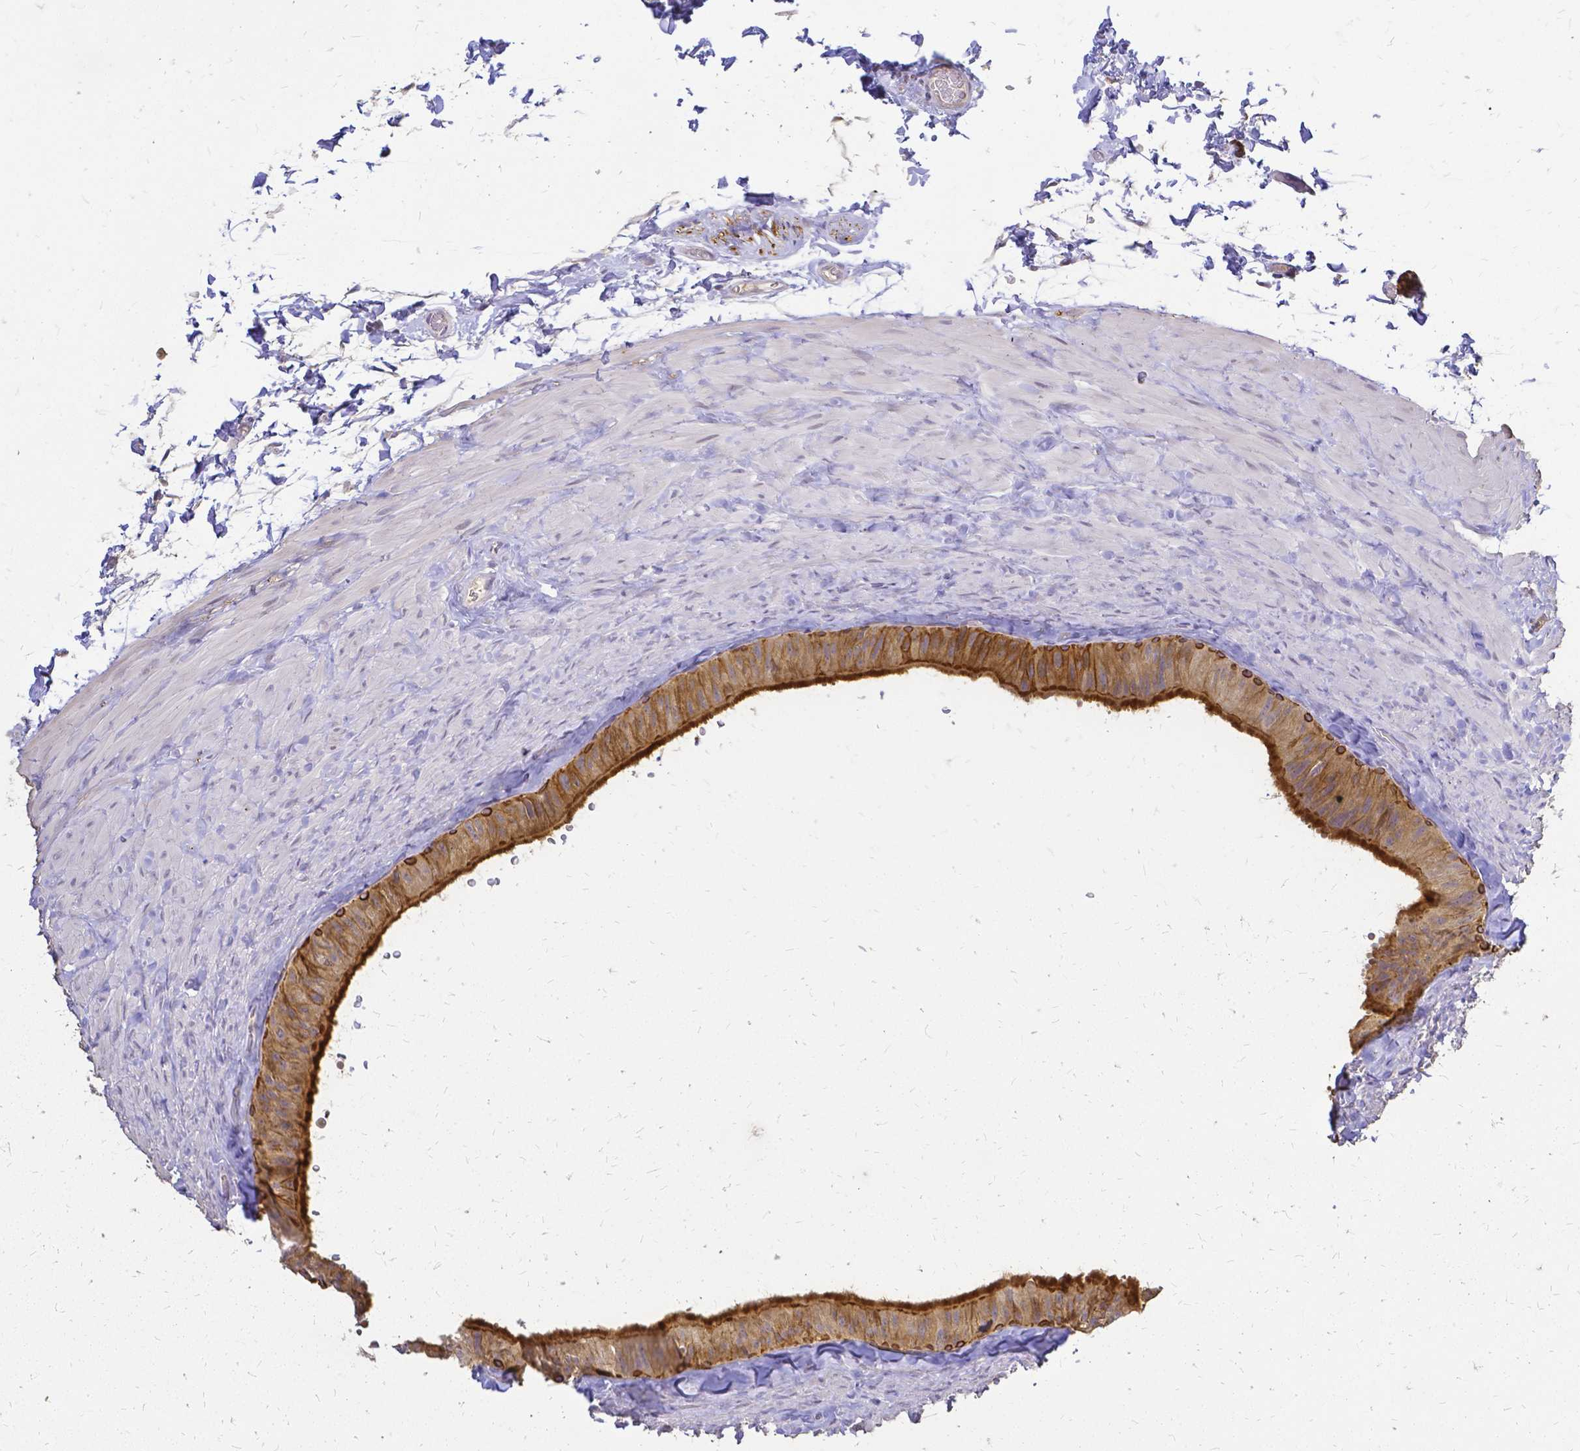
{"staining": {"intensity": "moderate", "quantity": "25%-75%", "location": "cytoplasmic/membranous"}, "tissue": "epididymis", "cell_type": "Glandular cells", "image_type": "normal", "snomed": [{"axis": "morphology", "description": "Normal tissue, NOS"}, {"axis": "topography", "description": "Epididymis, spermatic cord, NOS"}, {"axis": "topography", "description": "Epididymis"}], "caption": "A brown stain shows moderate cytoplasmic/membranous staining of a protein in glandular cells of benign human epididymis. (Brightfield microscopy of DAB IHC at high magnification).", "gene": "CIB1", "patient": {"sex": "male", "age": 31}}